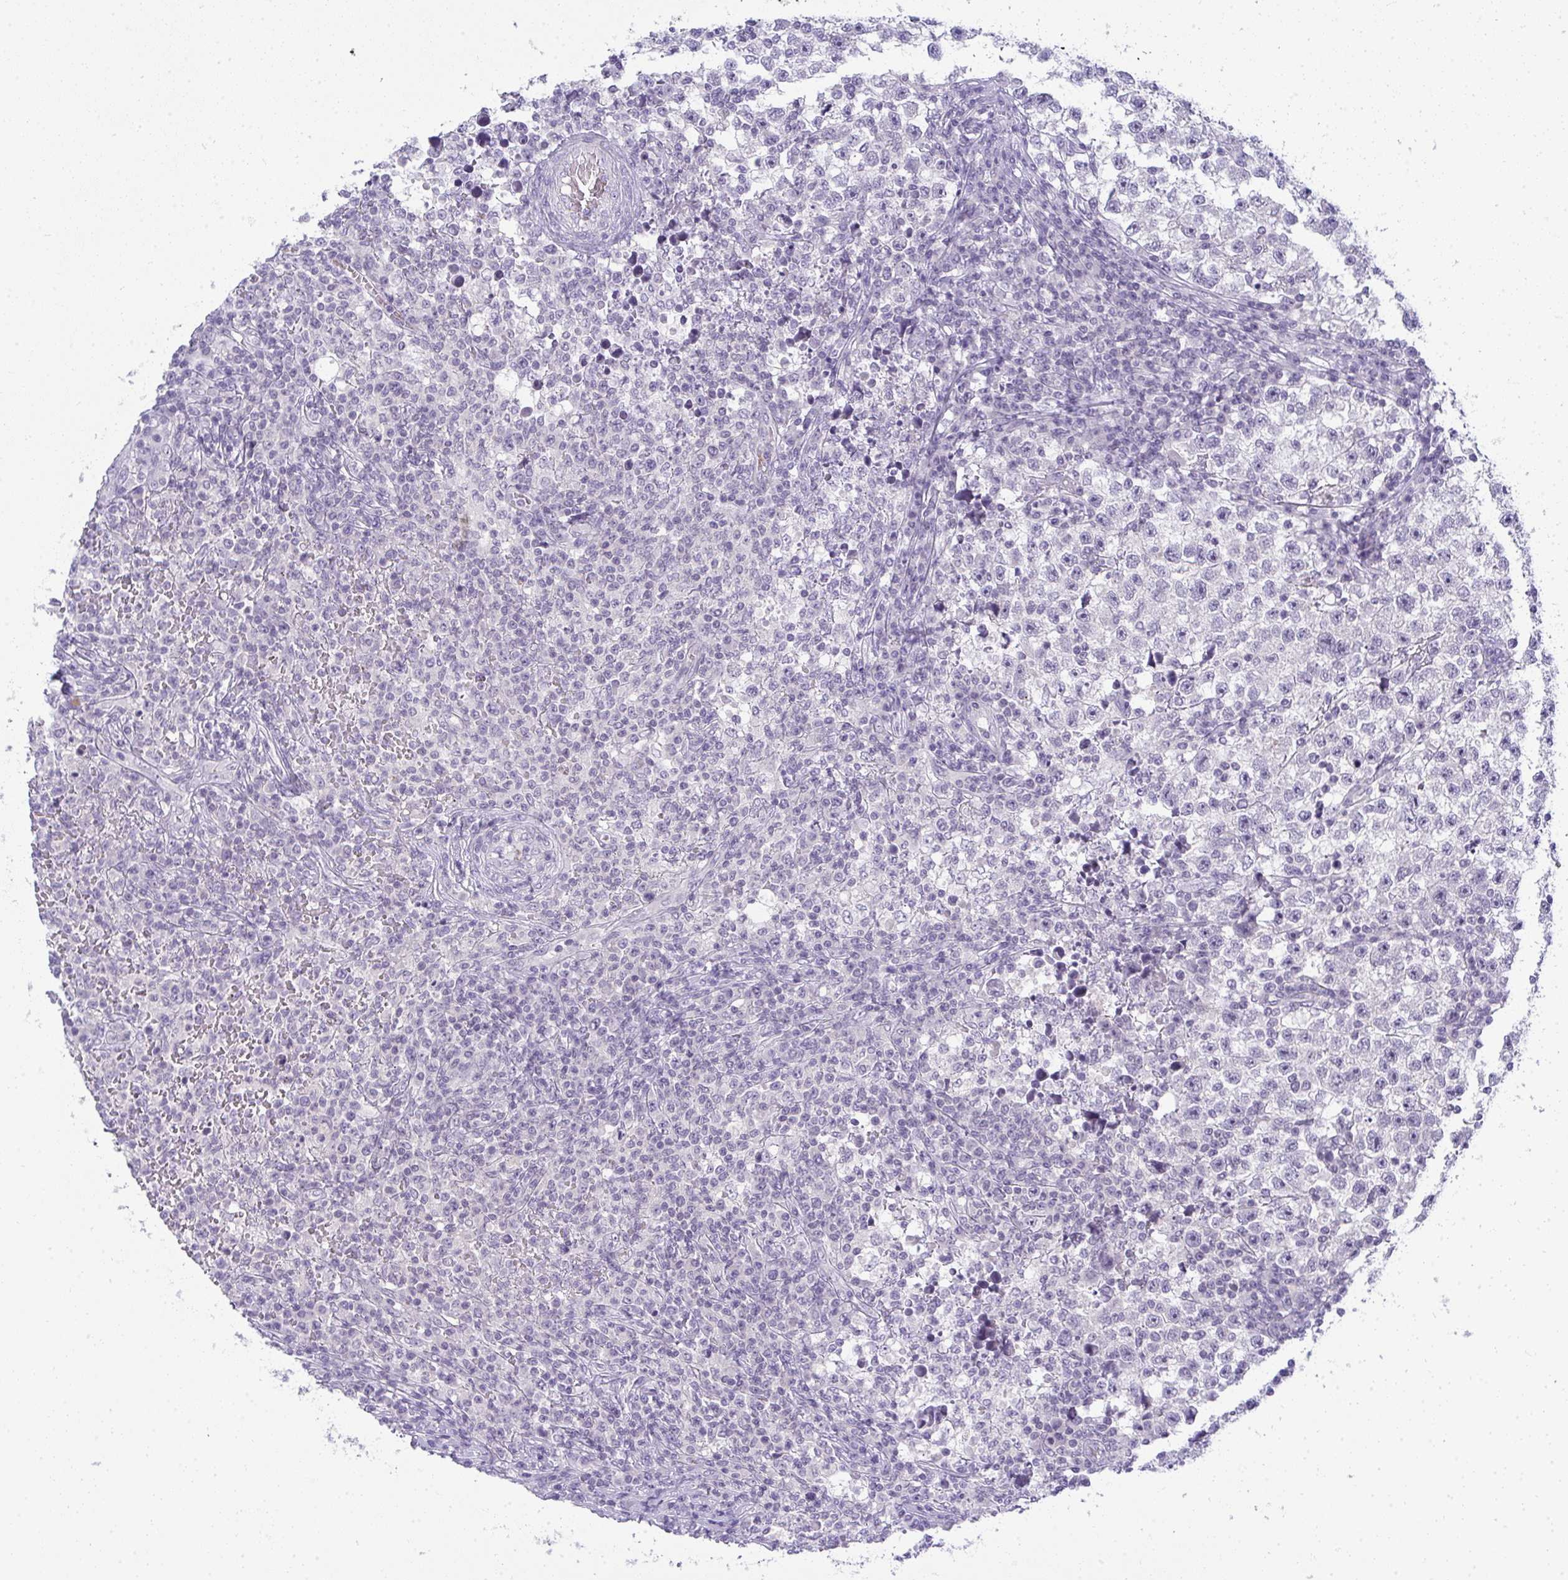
{"staining": {"intensity": "negative", "quantity": "none", "location": "none"}, "tissue": "testis cancer", "cell_type": "Tumor cells", "image_type": "cancer", "snomed": [{"axis": "morphology", "description": "Seminoma, NOS"}, {"axis": "topography", "description": "Testis"}], "caption": "DAB immunohistochemical staining of testis cancer demonstrates no significant positivity in tumor cells.", "gene": "TMEM82", "patient": {"sex": "male", "age": 22}}